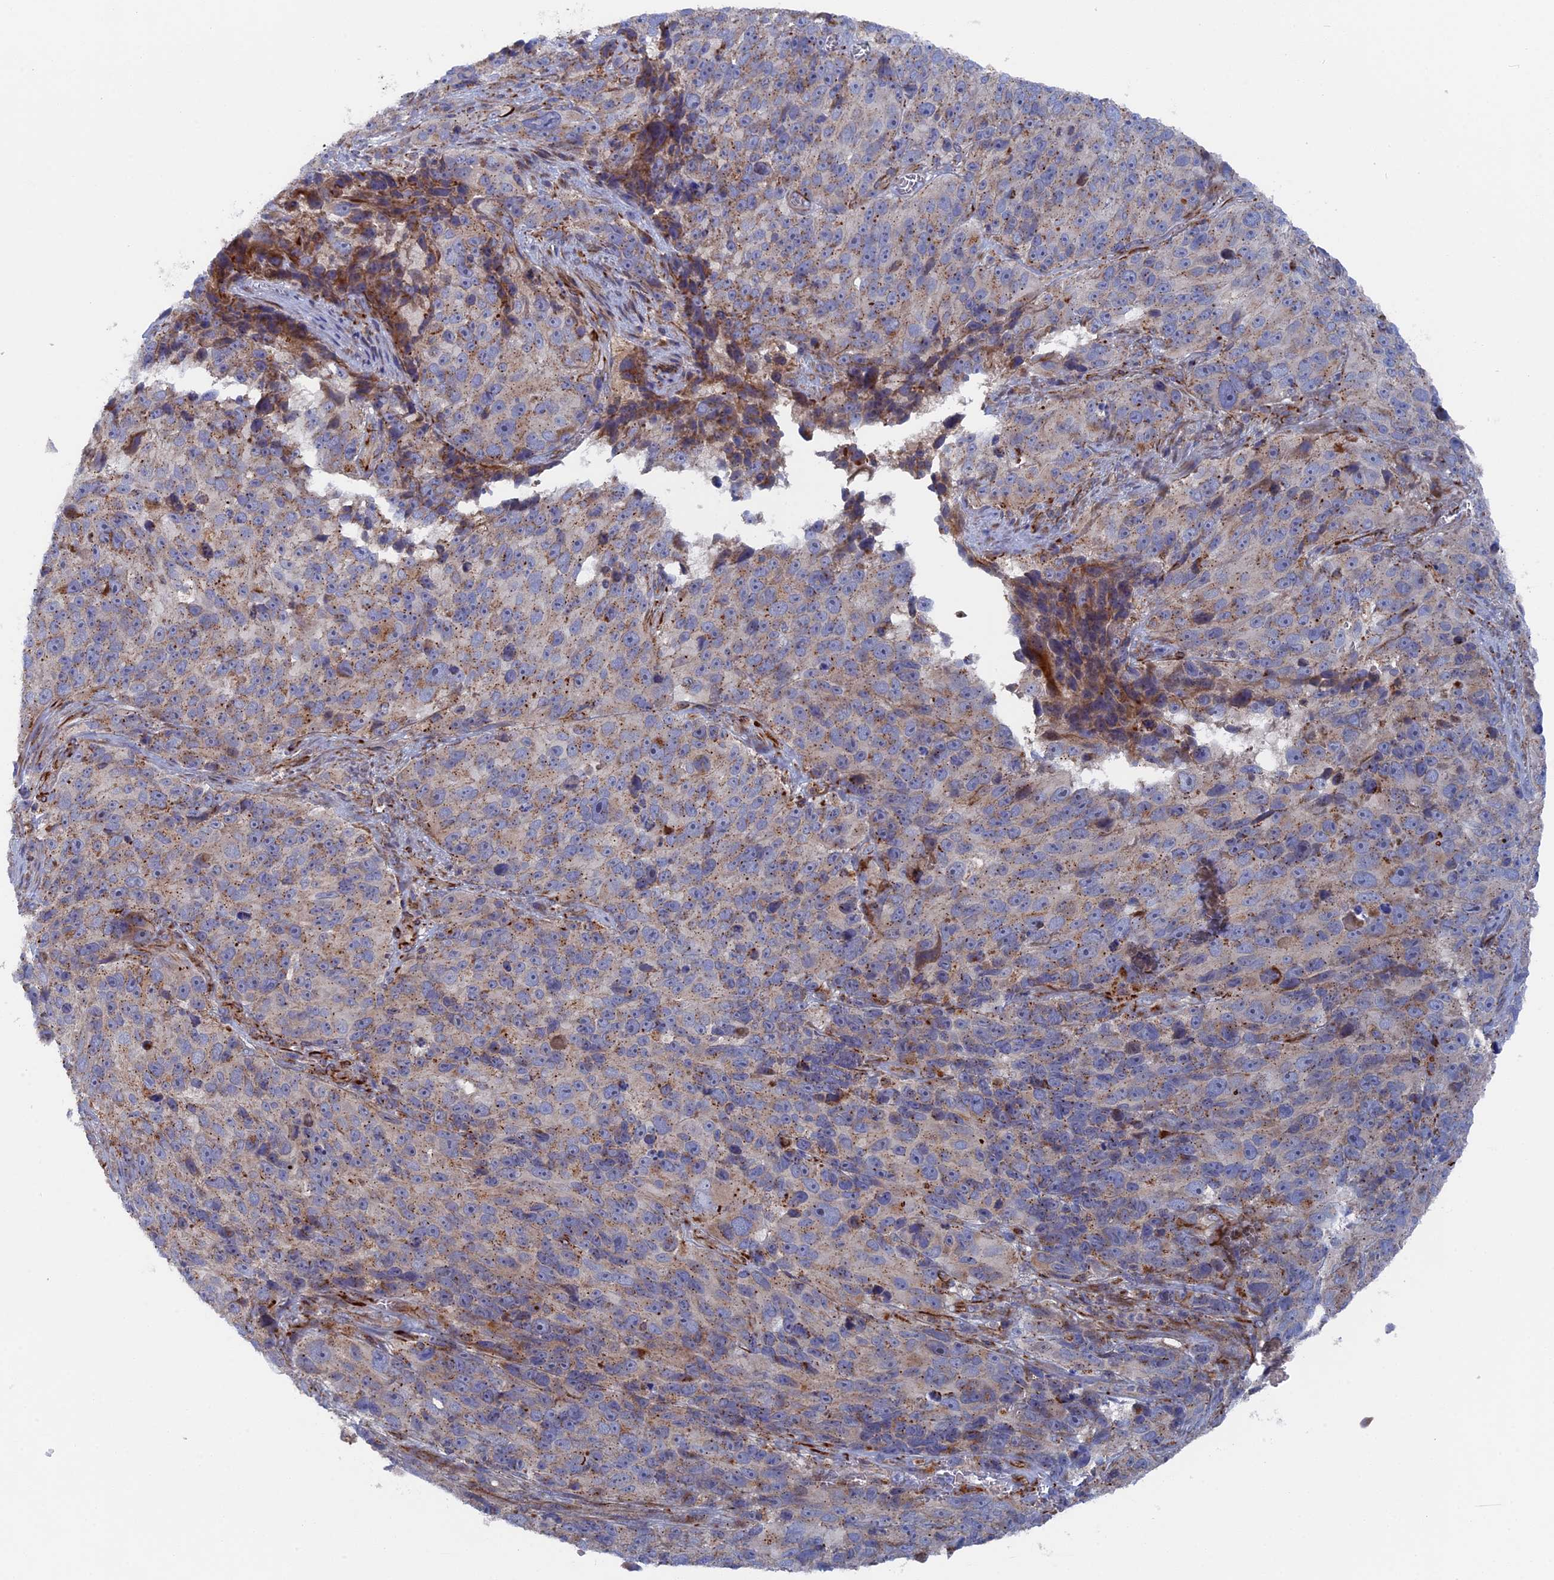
{"staining": {"intensity": "weak", "quantity": ">75%", "location": "cytoplasmic/membranous"}, "tissue": "melanoma", "cell_type": "Tumor cells", "image_type": "cancer", "snomed": [{"axis": "morphology", "description": "Malignant melanoma, NOS"}, {"axis": "topography", "description": "Skin"}], "caption": "Protein expression analysis of malignant melanoma exhibits weak cytoplasmic/membranous expression in approximately >75% of tumor cells.", "gene": "SMG9", "patient": {"sex": "male", "age": 84}}